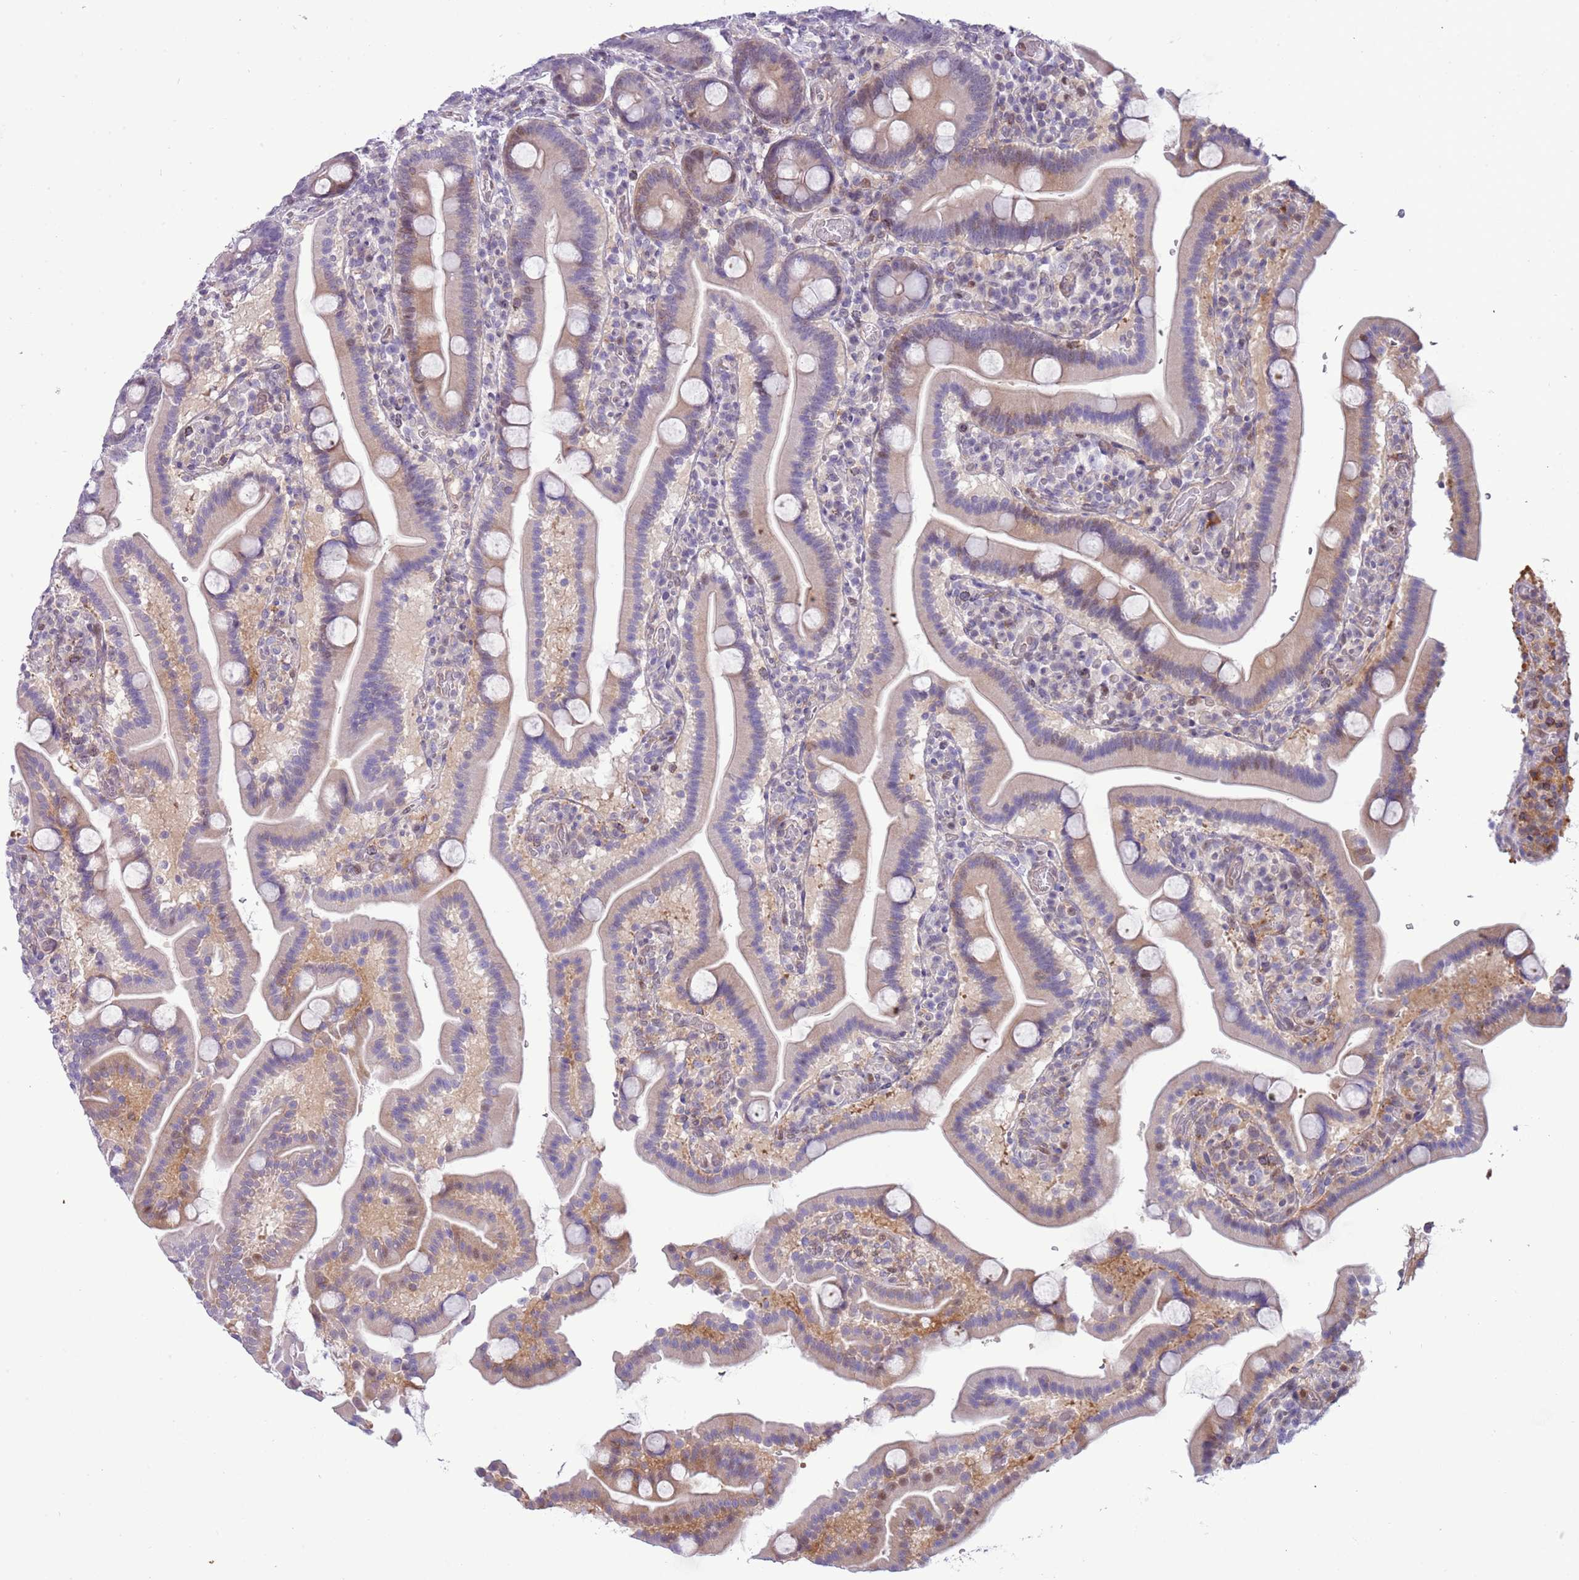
{"staining": {"intensity": "weak", "quantity": "<25%", "location": "cytoplasmic/membranous"}, "tissue": "duodenum", "cell_type": "Glandular cells", "image_type": "normal", "snomed": [{"axis": "morphology", "description": "Normal tissue, NOS"}, {"axis": "topography", "description": "Duodenum"}], "caption": "The immunohistochemistry (IHC) photomicrograph has no significant positivity in glandular cells of duodenum.", "gene": "NBPF4", "patient": {"sex": "male", "age": 55}}